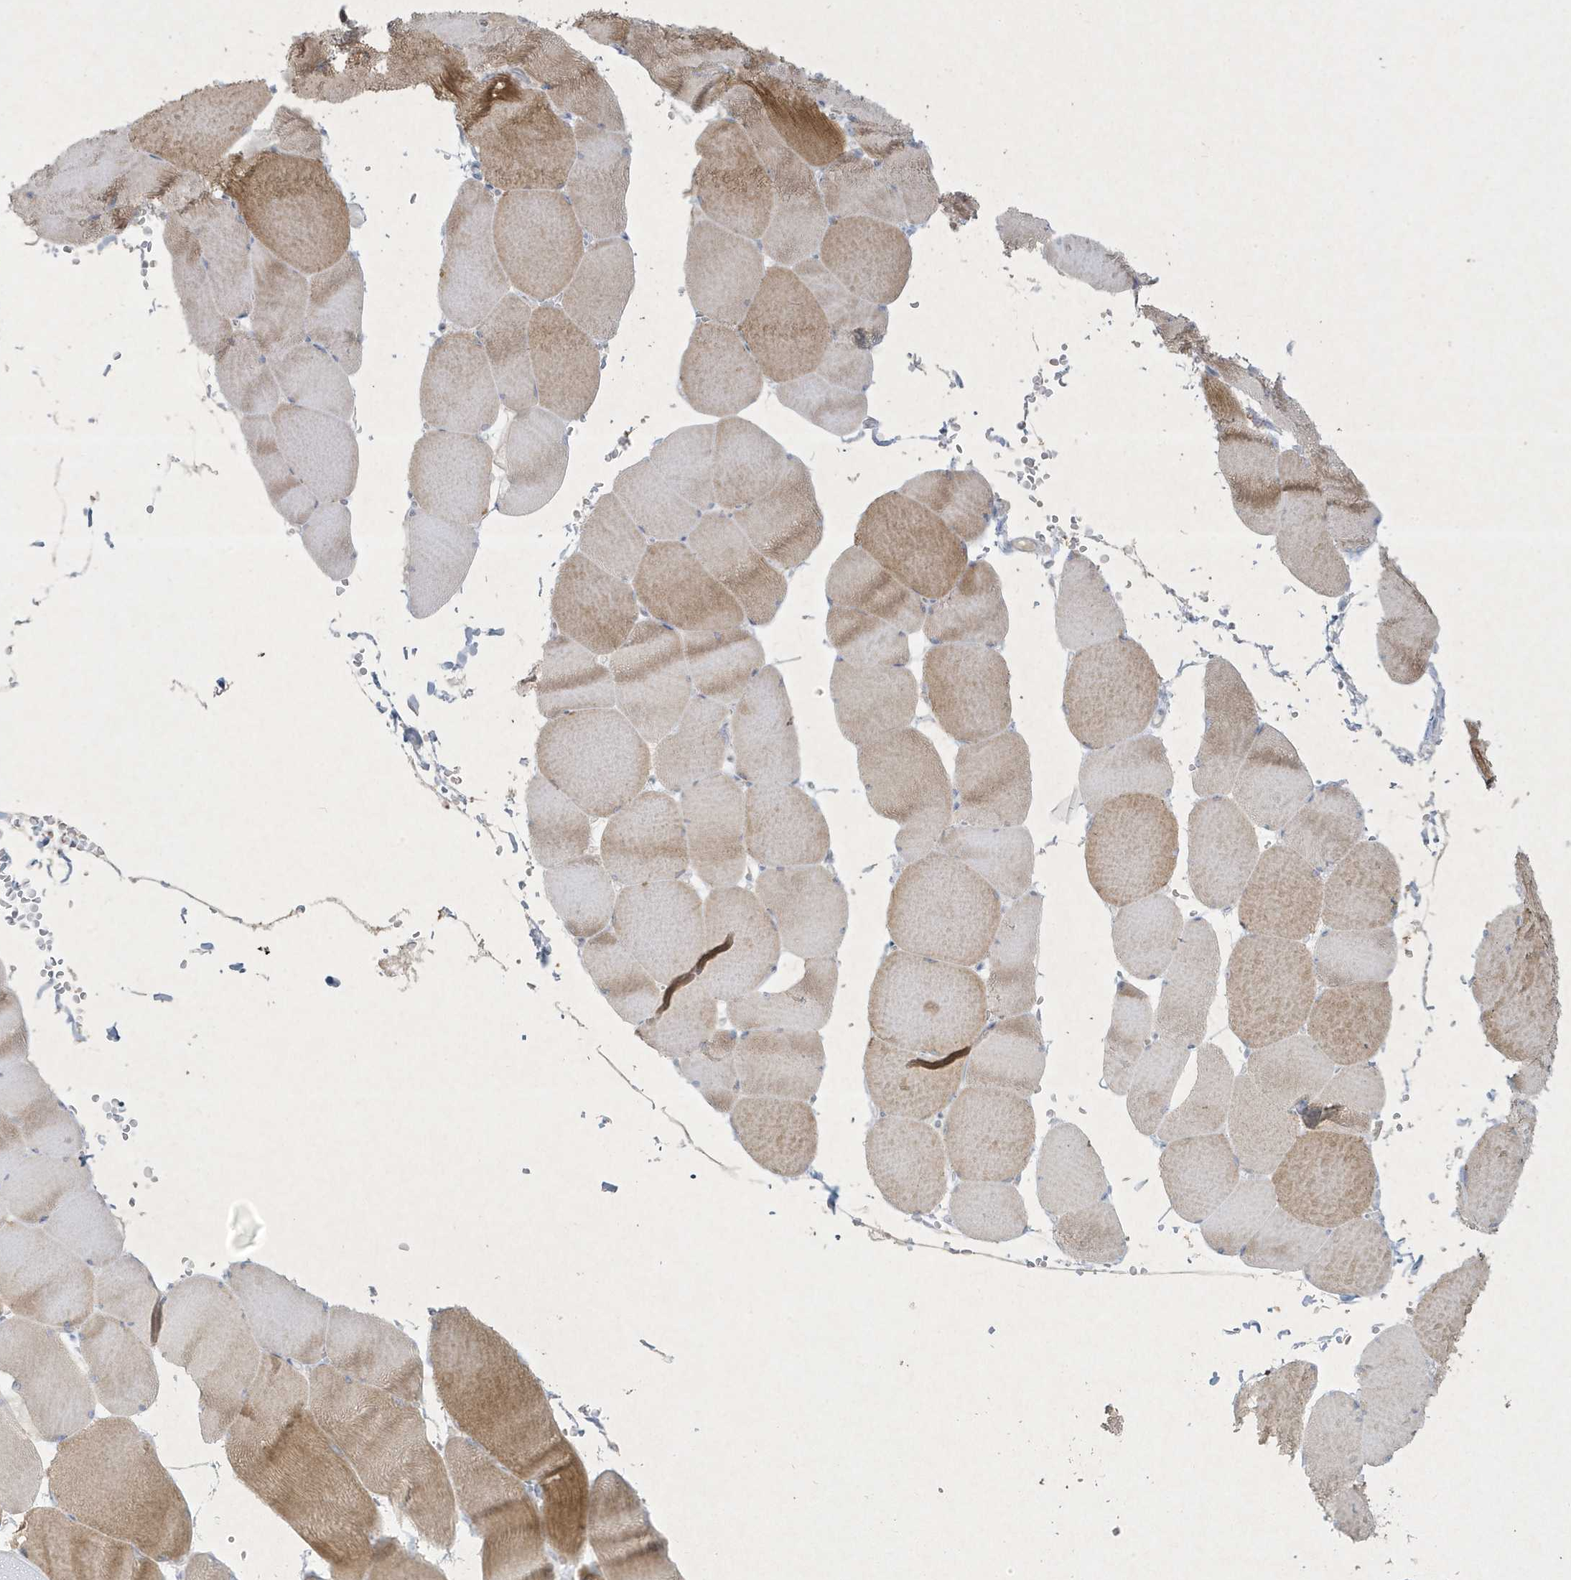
{"staining": {"intensity": "moderate", "quantity": "25%-75%", "location": "cytoplasmic/membranous"}, "tissue": "skeletal muscle", "cell_type": "Myocytes", "image_type": "normal", "snomed": [{"axis": "morphology", "description": "Normal tissue, NOS"}, {"axis": "topography", "description": "Skeletal muscle"}, {"axis": "topography", "description": "Head-Neck"}], "caption": "Brown immunohistochemical staining in benign skeletal muscle shows moderate cytoplasmic/membranous staining in approximately 25%-75% of myocytes.", "gene": "CCDC24", "patient": {"sex": "male", "age": 66}}